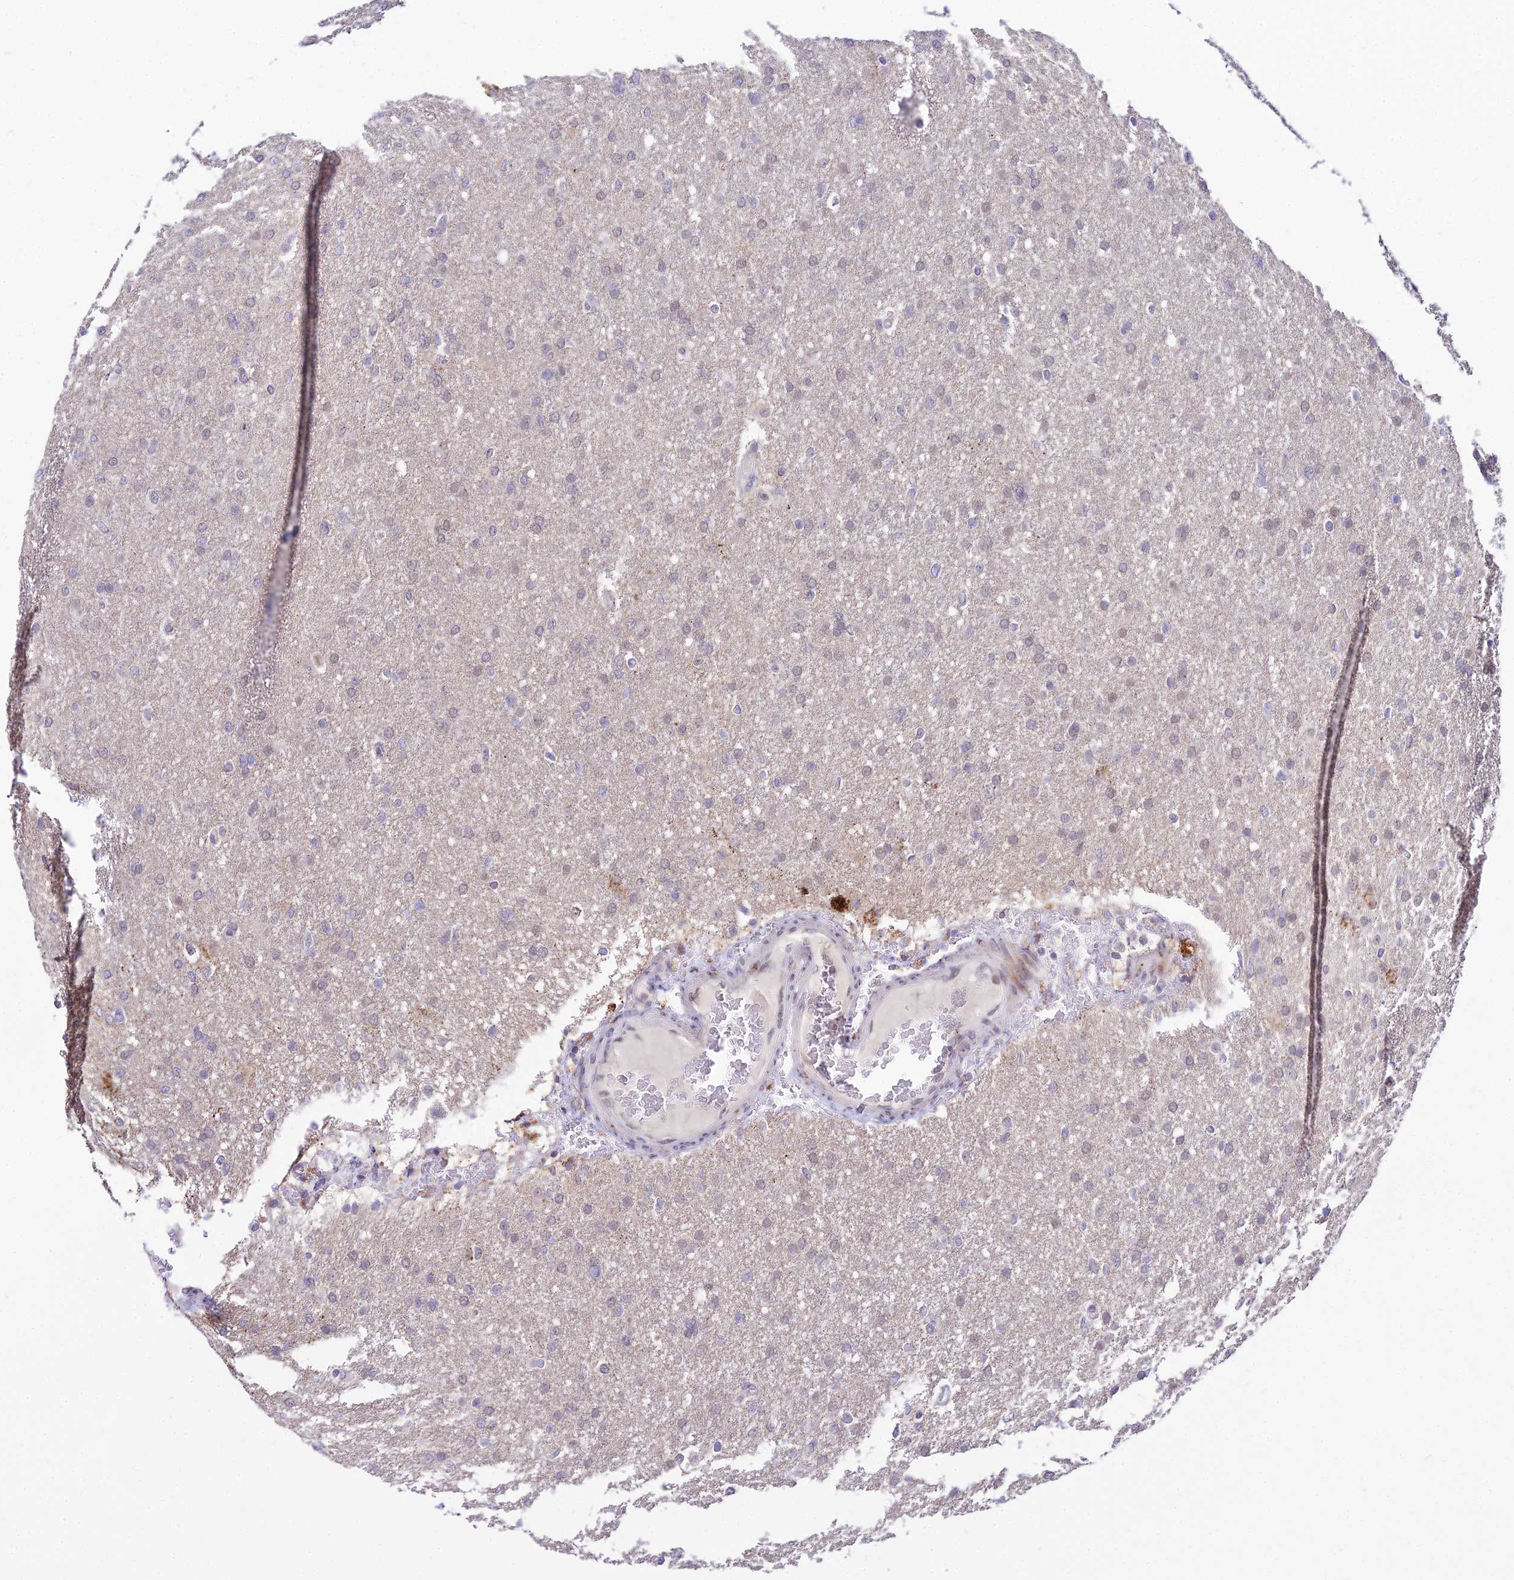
{"staining": {"intensity": "negative", "quantity": "none", "location": "none"}, "tissue": "glioma", "cell_type": "Tumor cells", "image_type": "cancer", "snomed": [{"axis": "morphology", "description": "Glioma, malignant, High grade"}, {"axis": "topography", "description": "Cerebral cortex"}], "caption": "Immunohistochemical staining of malignant glioma (high-grade) shows no significant staining in tumor cells.", "gene": "C6orf163", "patient": {"sex": "female", "age": 36}}